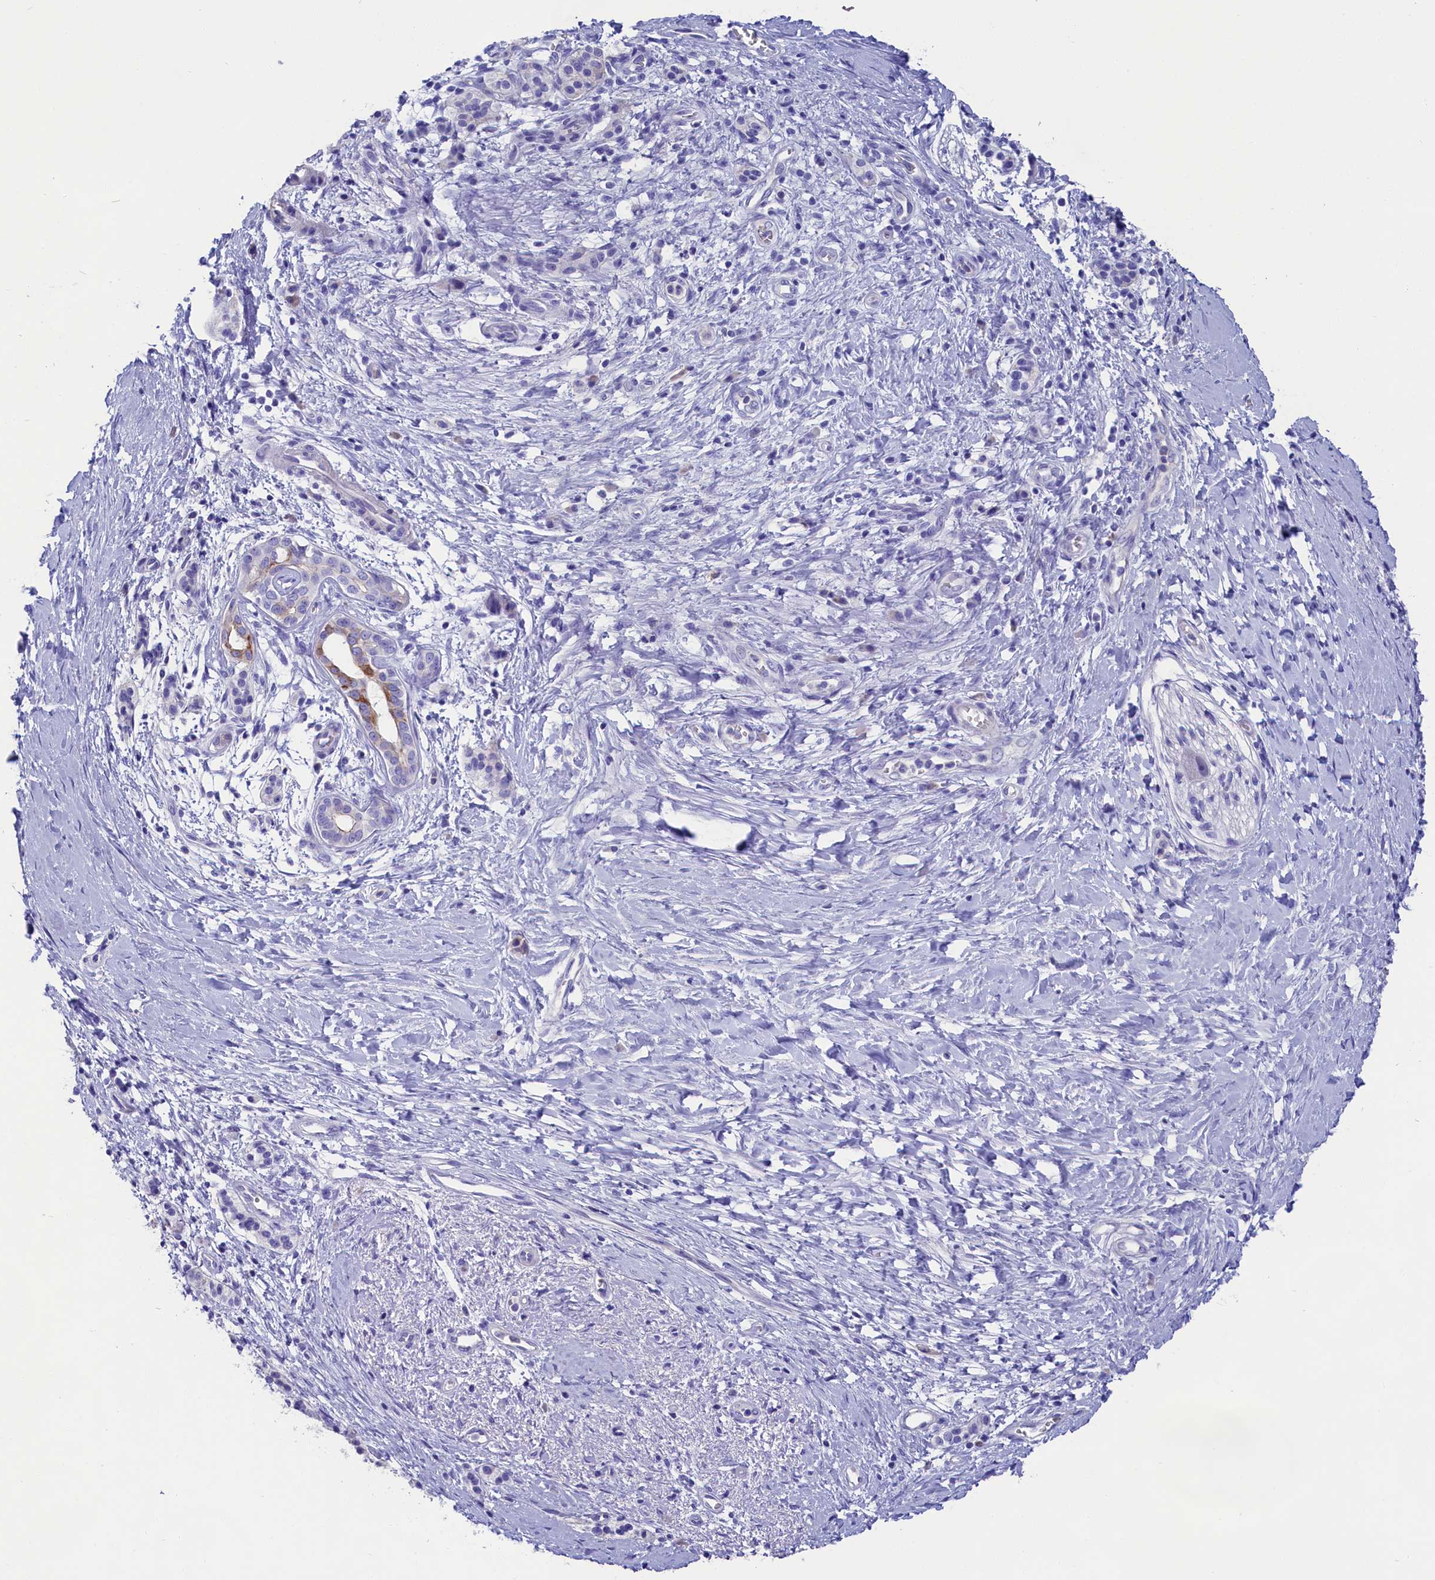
{"staining": {"intensity": "moderate", "quantity": "<25%", "location": "cytoplasmic/membranous"}, "tissue": "pancreatic cancer", "cell_type": "Tumor cells", "image_type": "cancer", "snomed": [{"axis": "morphology", "description": "Adenocarcinoma, NOS"}, {"axis": "topography", "description": "Pancreas"}], "caption": "Brown immunohistochemical staining in human adenocarcinoma (pancreatic) exhibits moderate cytoplasmic/membranous expression in about <25% of tumor cells.", "gene": "SULT2A1", "patient": {"sex": "male", "age": 50}}